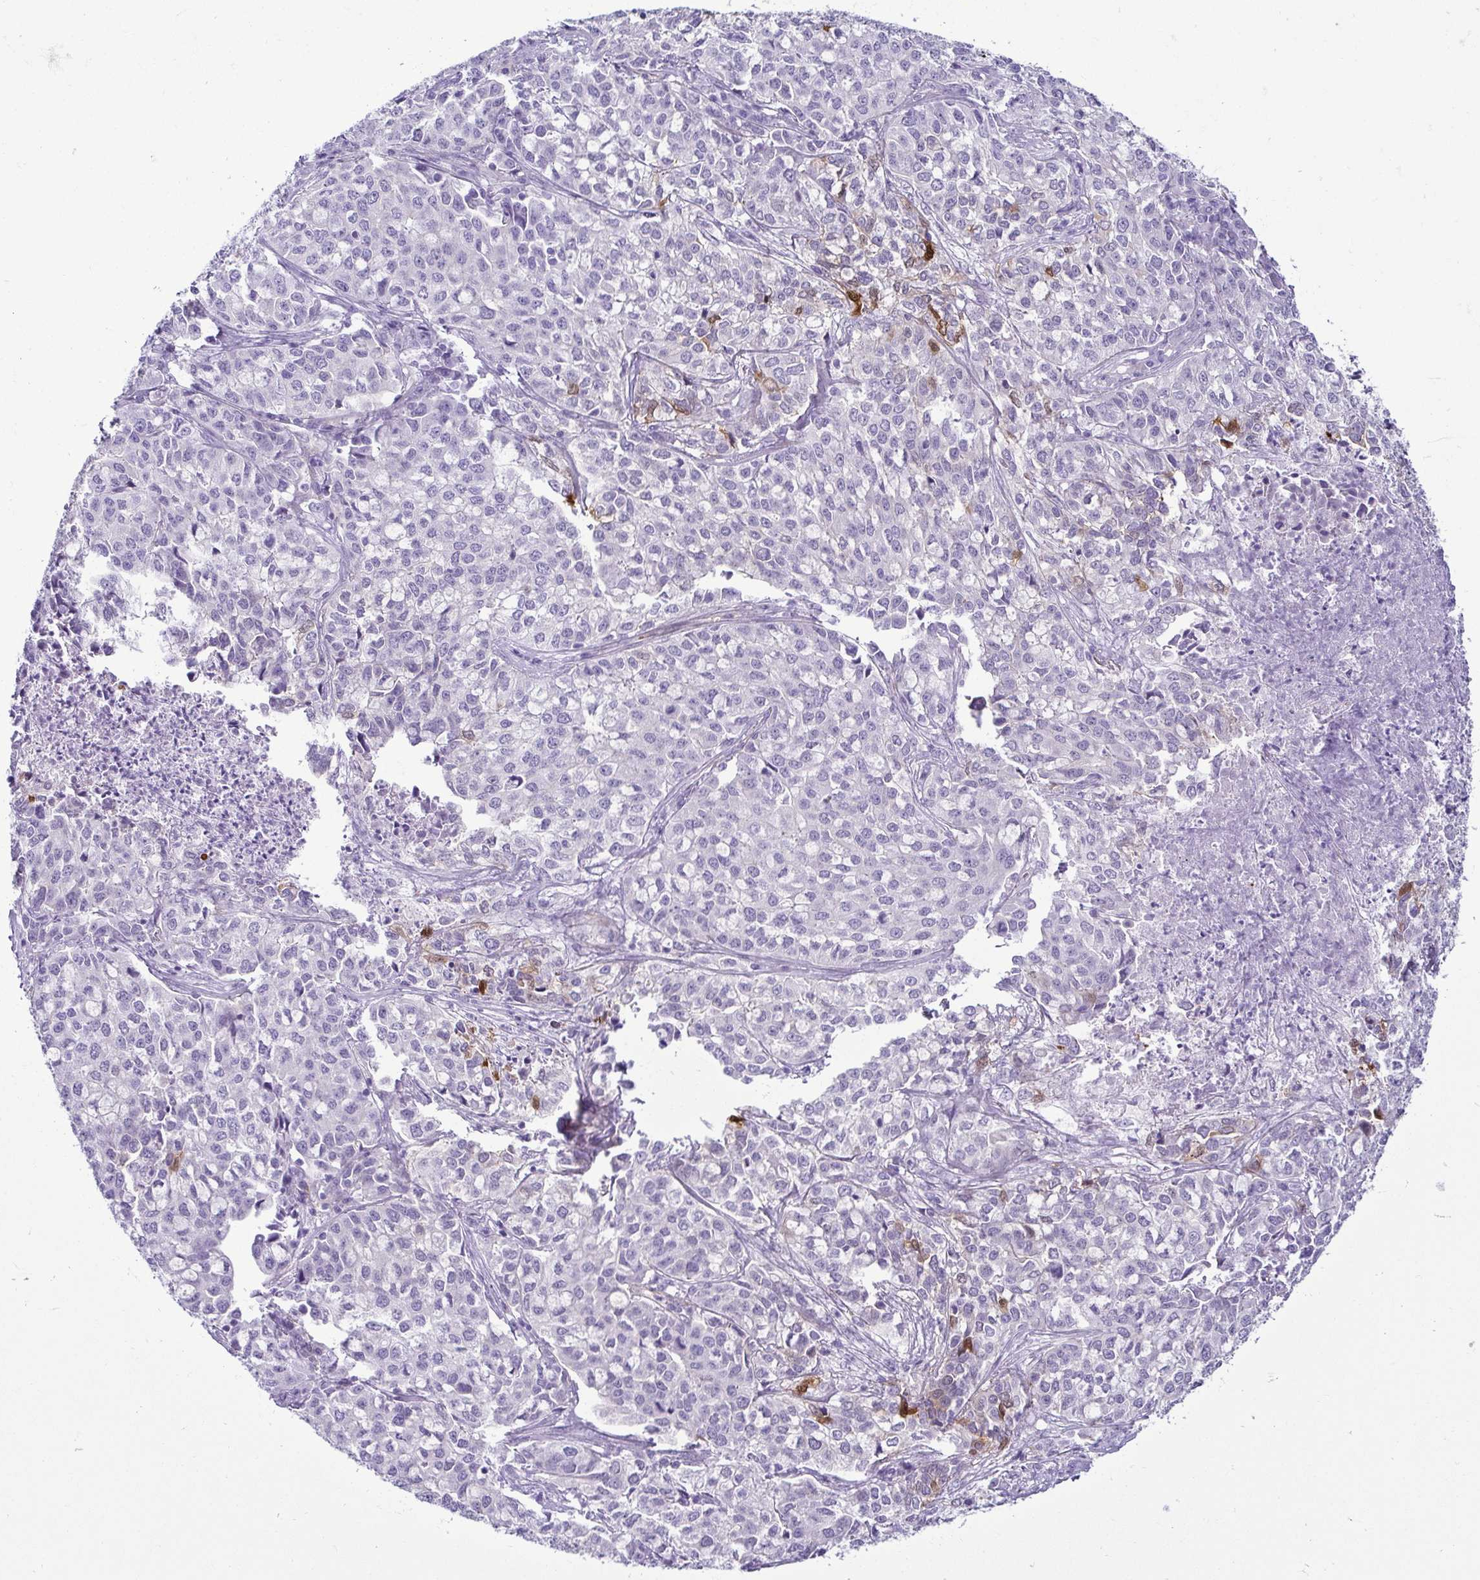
{"staining": {"intensity": "negative", "quantity": "none", "location": "none"}, "tissue": "lung cancer", "cell_type": "Tumor cells", "image_type": "cancer", "snomed": [{"axis": "morphology", "description": "Adenocarcinoma, NOS"}, {"axis": "morphology", "description": "Adenocarcinoma, metastatic, NOS"}, {"axis": "topography", "description": "Lymph node"}, {"axis": "topography", "description": "Lung"}], "caption": "Lung adenocarcinoma stained for a protein using immunohistochemistry (IHC) displays no expression tumor cells.", "gene": "CASP14", "patient": {"sex": "female", "age": 65}}